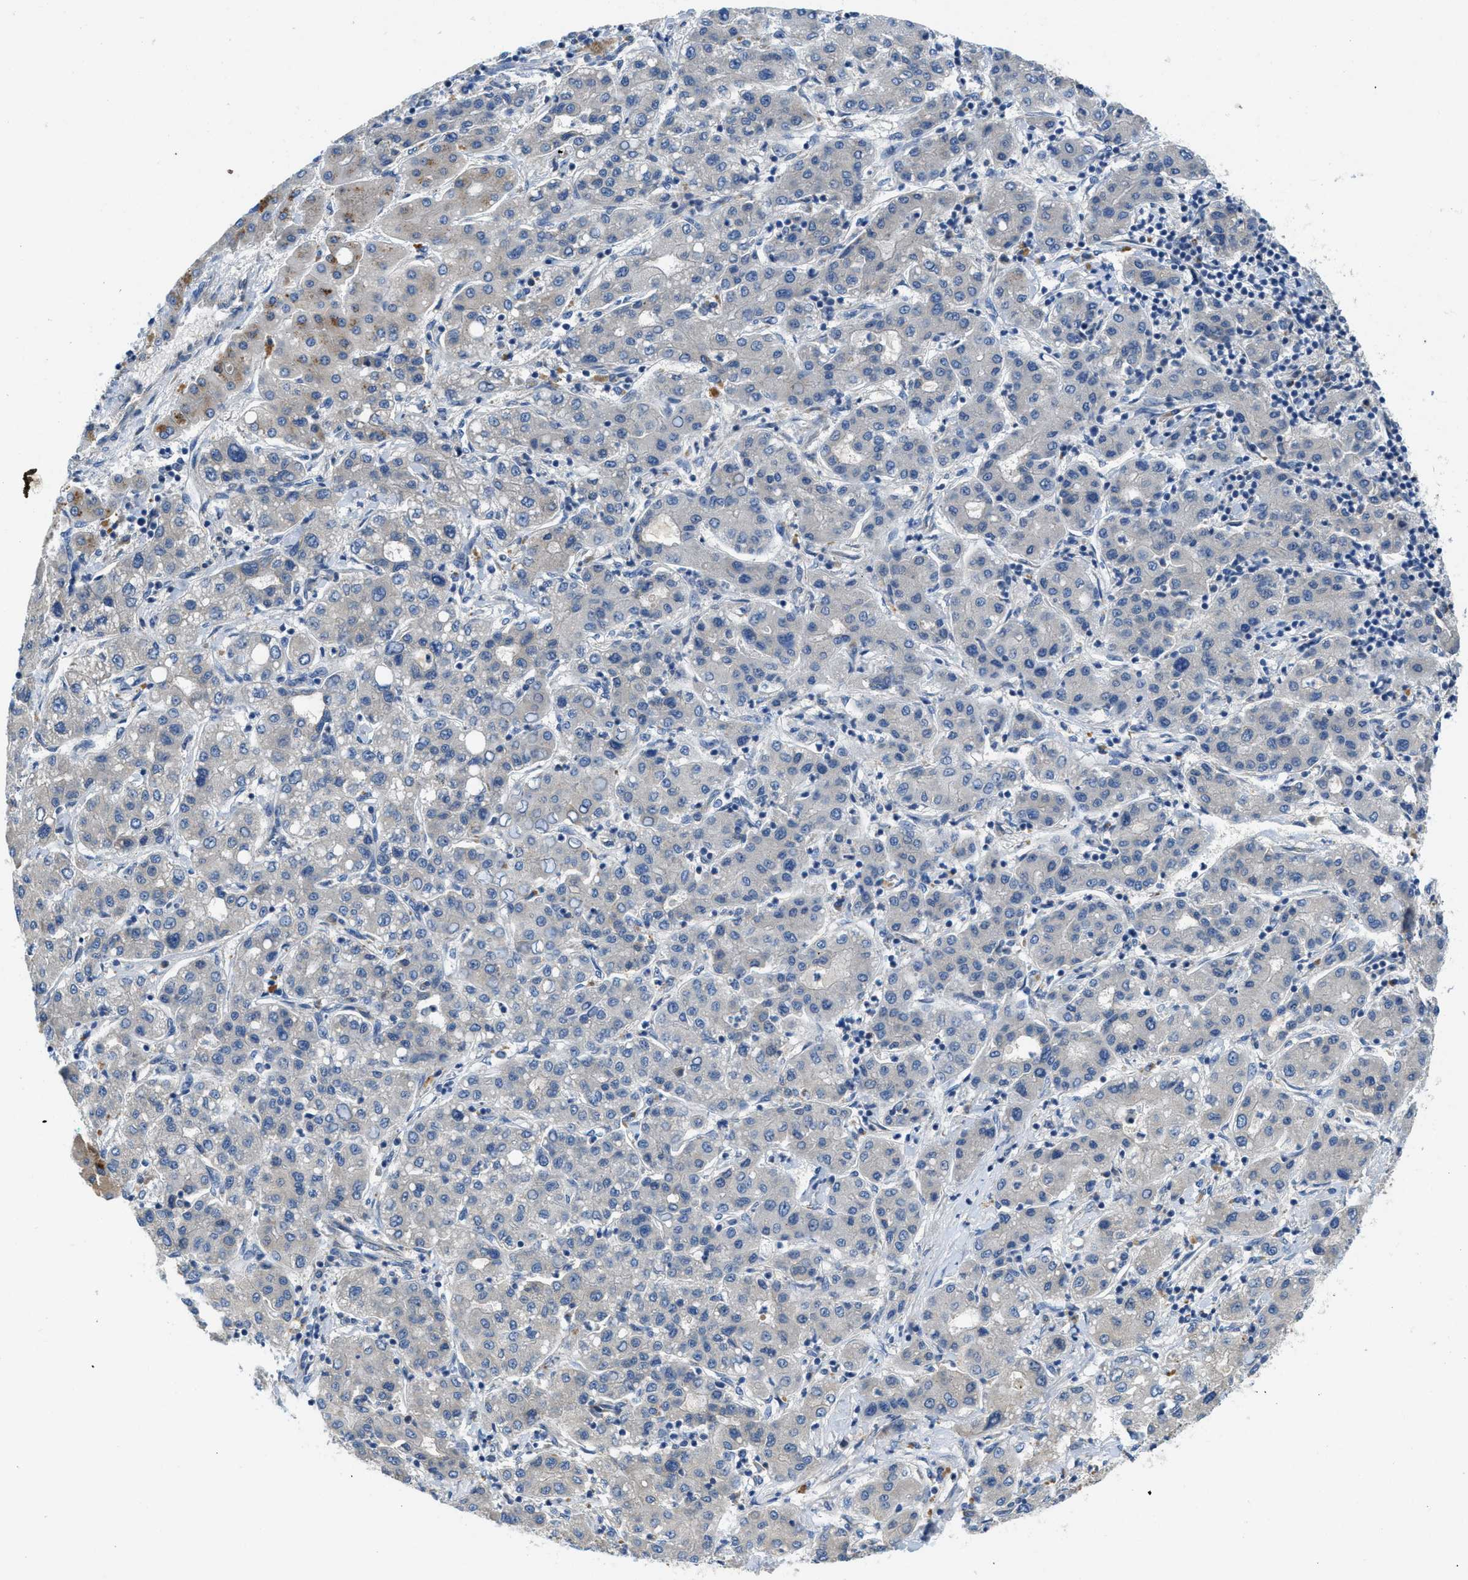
{"staining": {"intensity": "negative", "quantity": "none", "location": "none"}, "tissue": "liver cancer", "cell_type": "Tumor cells", "image_type": "cancer", "snomed": [{"axis": "morphology", "description": "Carcinoma, Hepatocellular, NOS"}, {"axis": "topography", "description": "Liver"}], "caption": "DAB (3,3'-diaminobenzidine) immunohistochemical staining of human liver cancer reveals no significant positivity in tumor cells.", "gene": "RIPK2", "patient": {"sex": "male", "age": 65}}